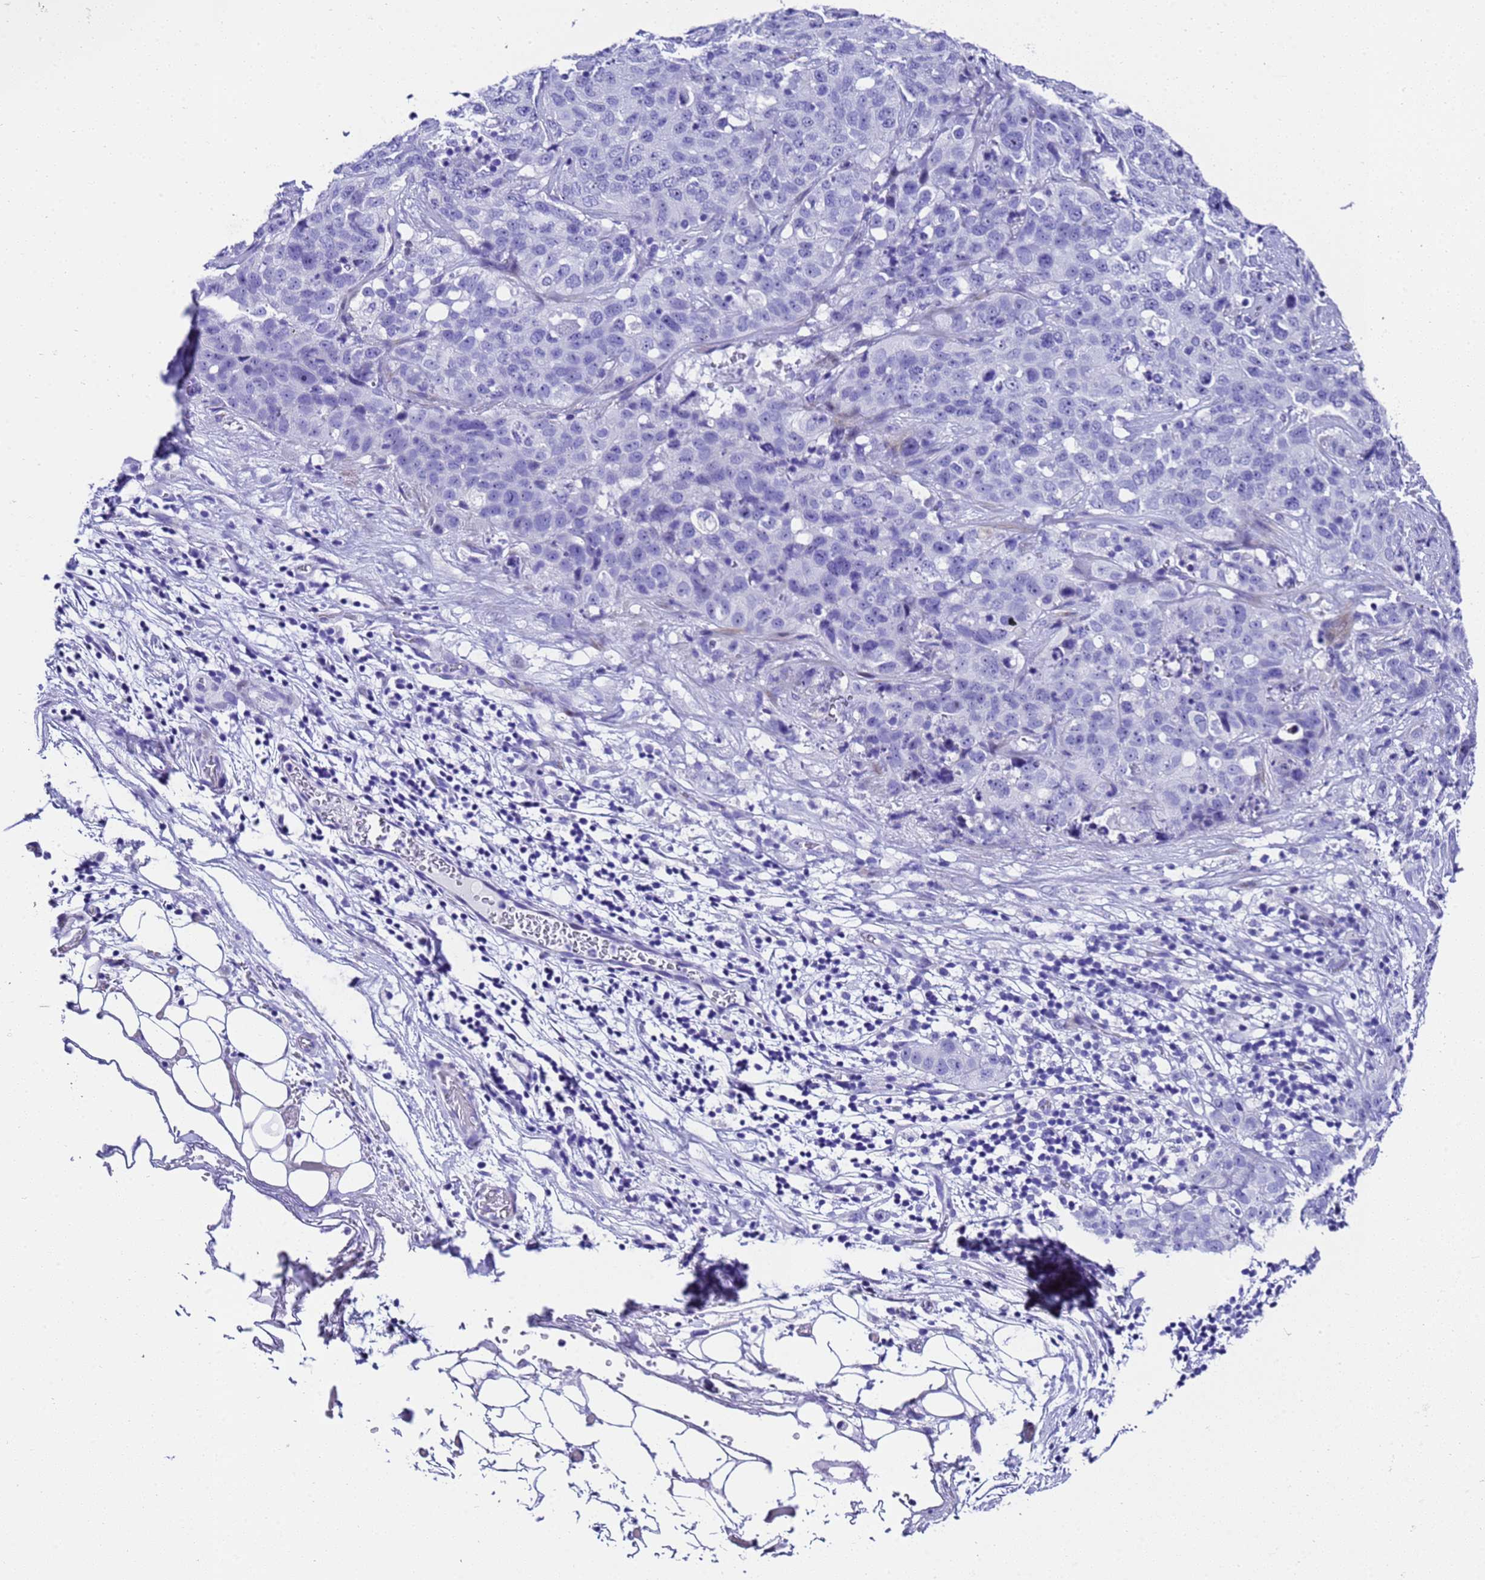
{"staining": {"intensity": "negative", "quantity": "none", "location": "none"}, "tissue": "stomach cancer", "cell_type": "Tumor cells", "image_type": "cancer", "snomed": [{"axis": "morphology", "description": "Normal tissue, NOS"}, {"axis": "morphology", "description": "Adenocarcinoma, NOS"}, {"axis": "topography", "description": "Lymph node"}, {"axis": "topography", "description": "Stomach"}], "caption": "This is an immunohistochemistry (IHC) micrograph of human stomach adenocarcinoma. There is no staining in tumor cells.", "gene": "UGT2B10", "patient": {"sex": "male", "age": 48}}